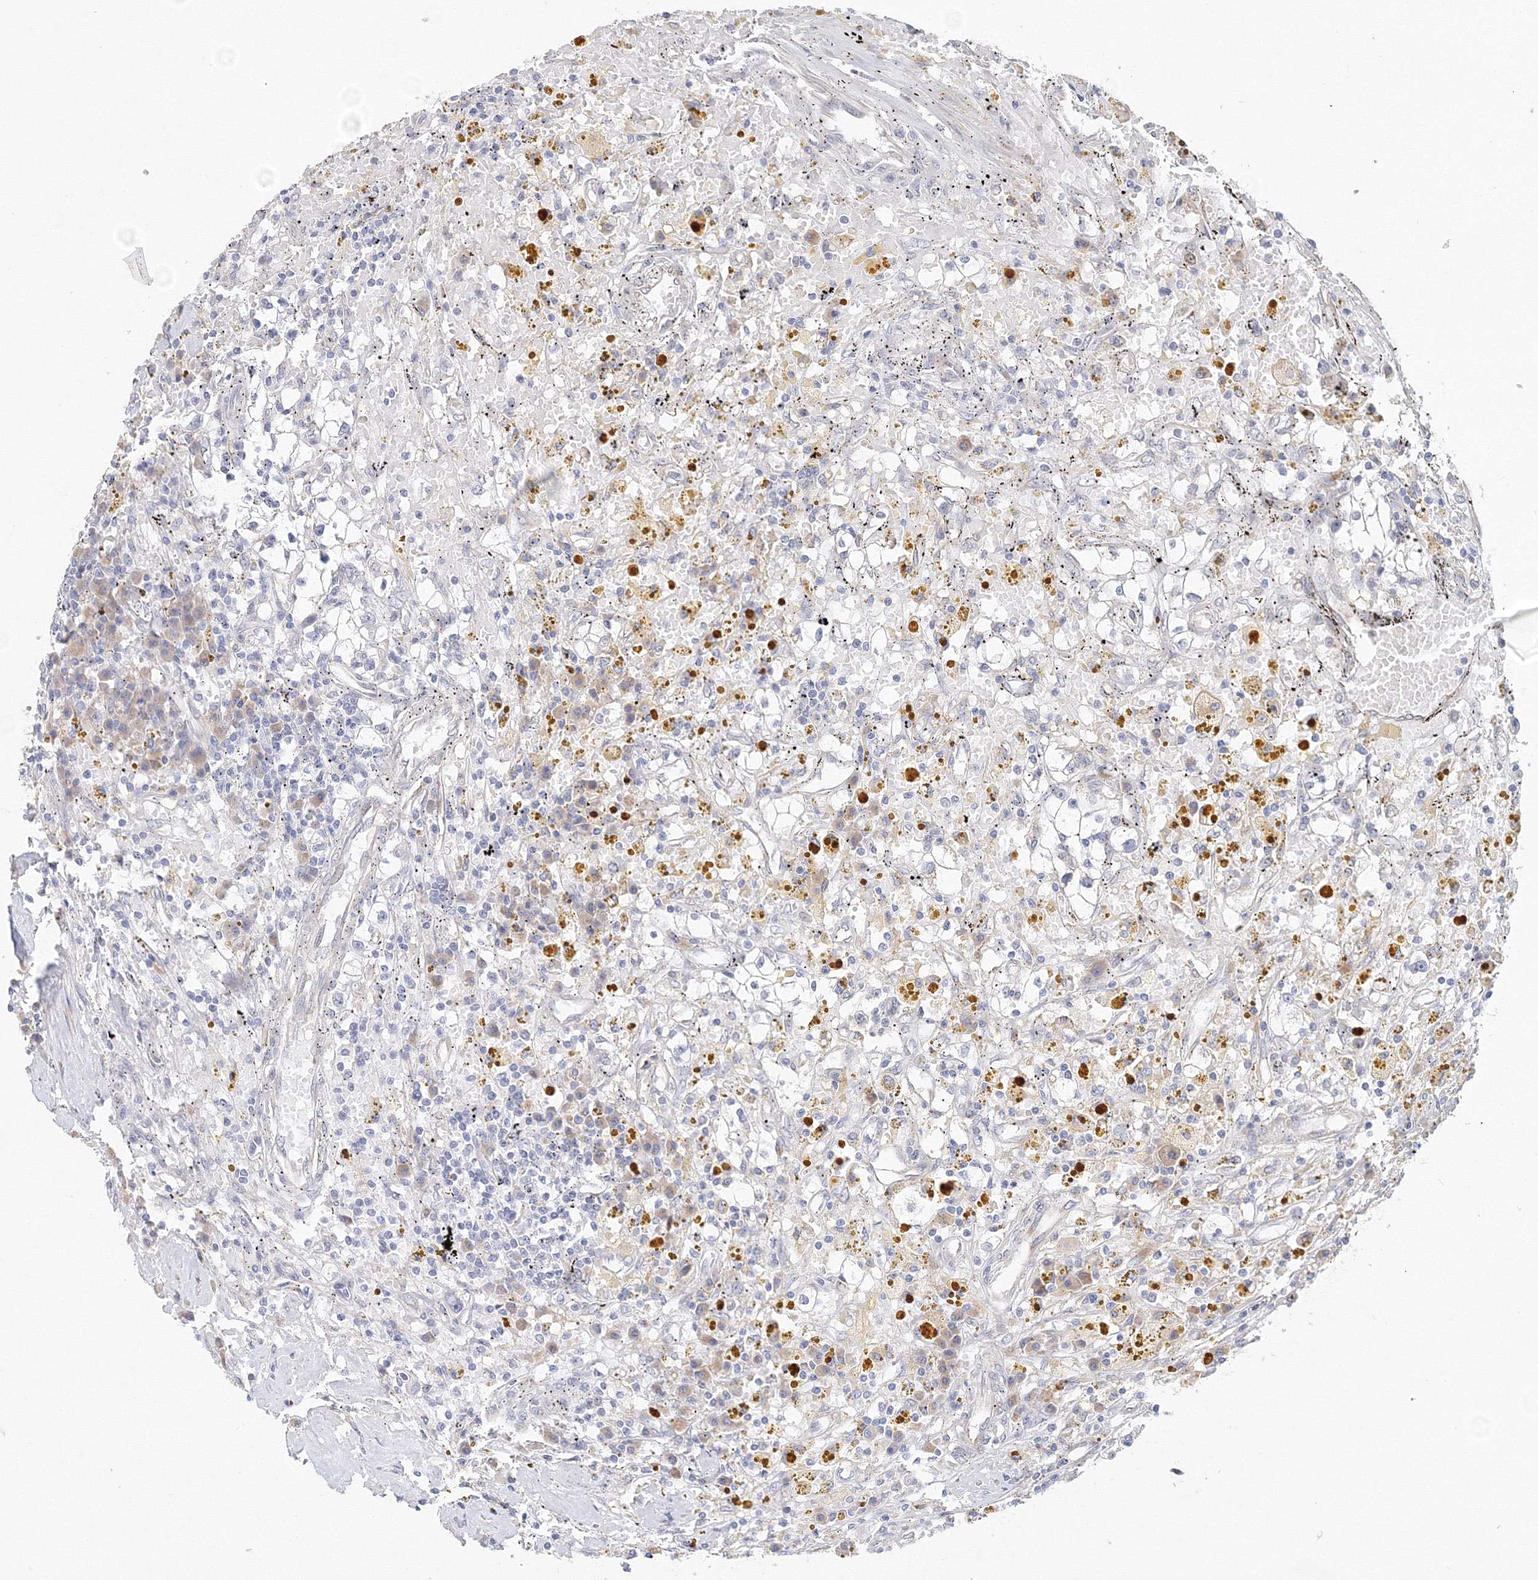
{"staining": {"intensity": "negative", "quantity": "none", "location": "none"}, "tissue": "renal cancer", "cell_type": "Tumor cells", "image_type": "cancer", "snomed": [{"axis": "morphology", "description": "Adenocarcinoma, NOS"}, {"axis": "topography", "description": "Kidney"}], "caption": "Micrograph shows no protein expression in tumor cells of renal cancer tissue.", "gene": "DHRS12", "patient": {"sex": "male", "age": 56}}